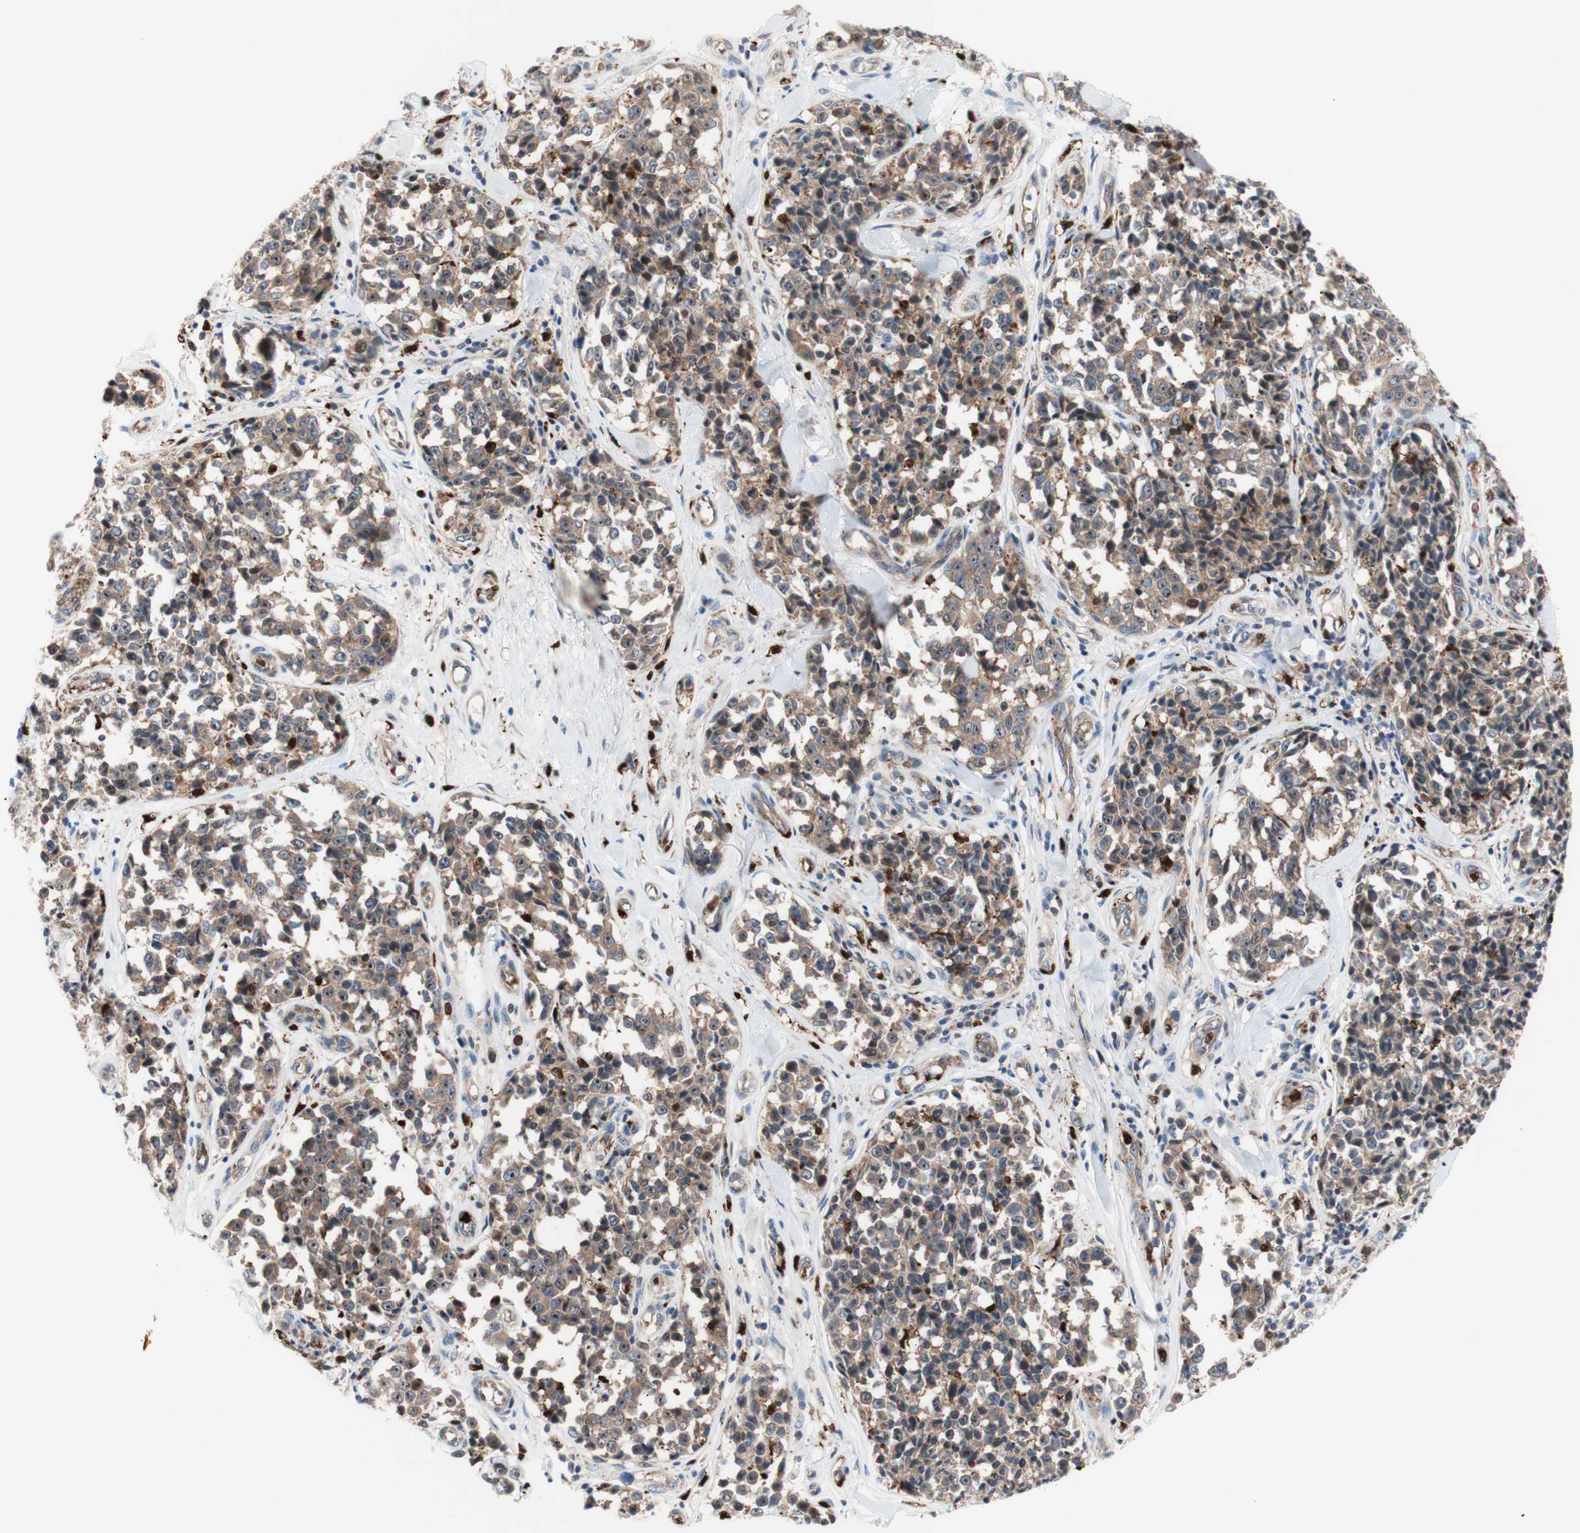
{"staining": {"intensity": "strong", "quantity": ">75%", "location": "cytoplasmic/membranous,nuclear"}, "tissue": "melanoma", "cell_type": "Tumor cells", "image_type": "cancer", "snomed": [{"axis": "morphology", "description": "Malignant melanoma, NOS"}, {"axis": "topography", "description": "Skin"}], "caption": "Immunohistochemical staining of melanoma displays strong cytoplasmic/membranous and nuclear protein positivity in about >75% of tumor cells.", "gene": "USP9X", "patient": {"sex": "female", "age": 64}}